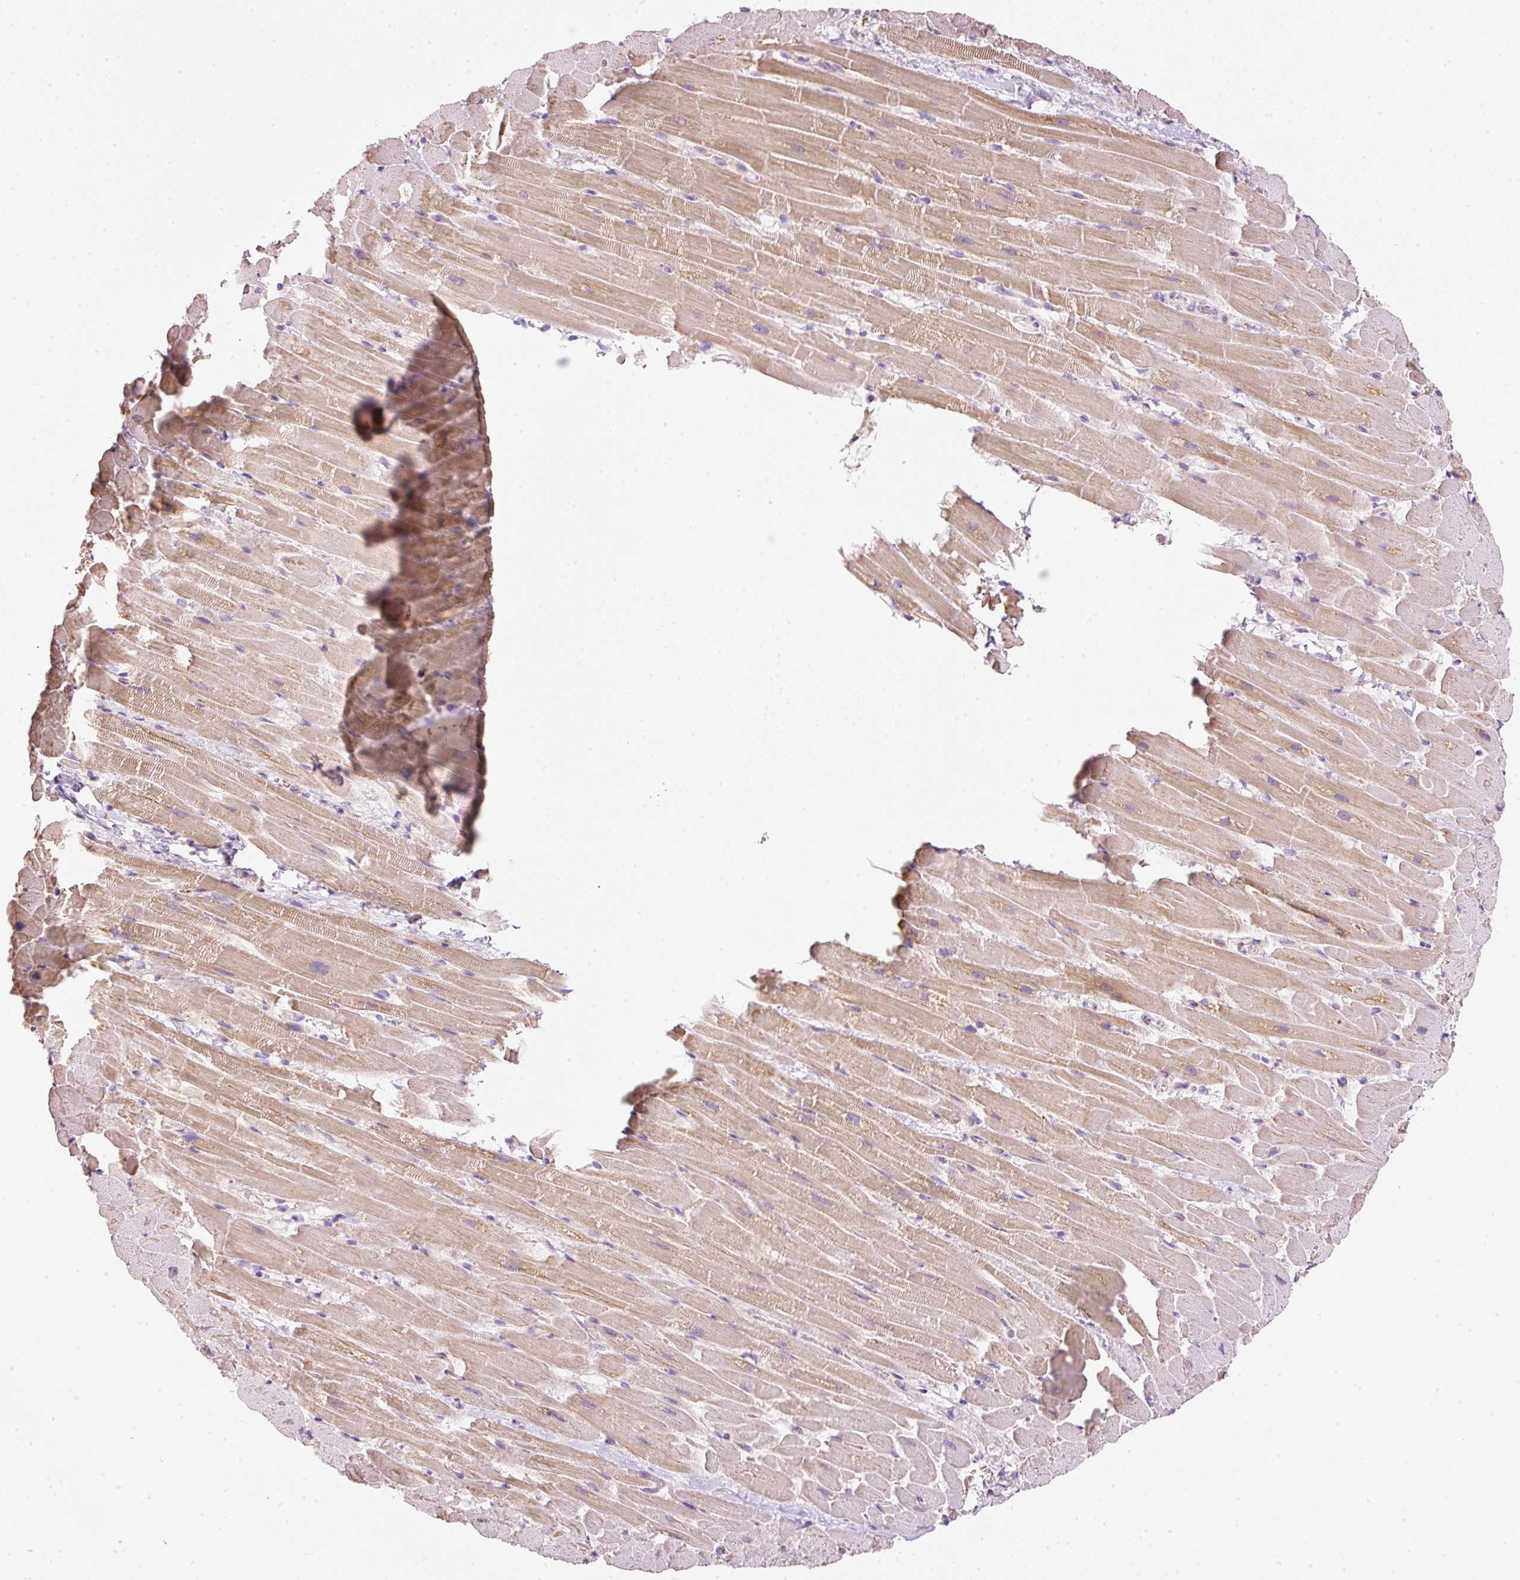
{"staining": {"intensity": "moderate", "quantity": ">75%", "location": "cytoplasmic/membranous"}, "tissue": "heart muscle", "cell_type": "Cardiomyocytes", "image_type": "normal", "snomed": [{"axis": "morphology", "description": "Normal tissue, NOS"}, {"axis": "topography", "description": "Heart"}], "caption": "About >75% of cardiomyocytes in unremarkable heart muscle display moderate cytoplasmic/membranous protein staining as visualized by brown immunohistochemical staining.", "gene": "KPNA5", "patient": {"sex": "male", "age": 37}}